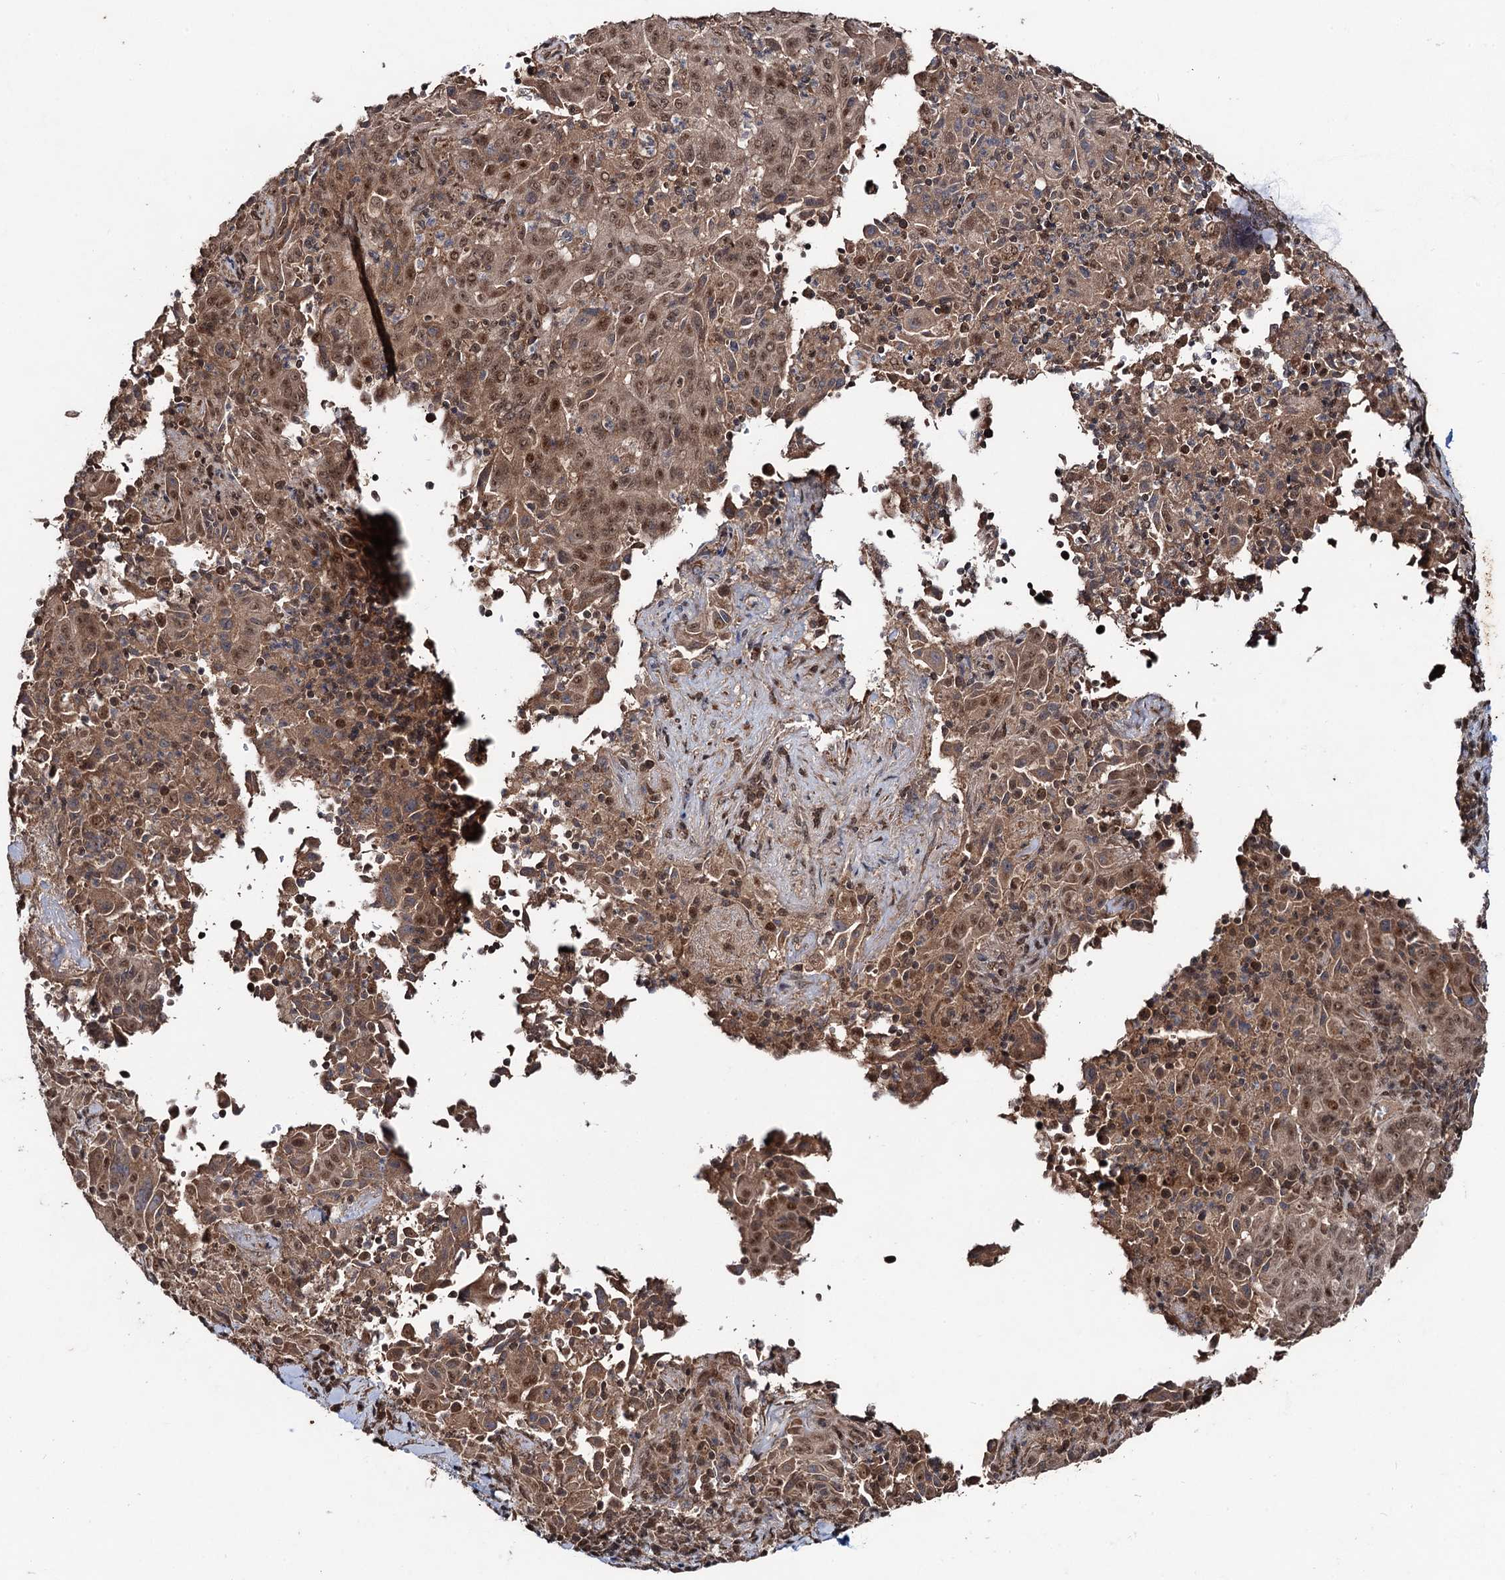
{"staining": {"intensity": "moderate", "quantity": ">75%", "location": "cytoplasmic/membranous,nuclear"}, "tissue": "pancreatic cancer", "cell_type": "Tumor cells", "image_type": "cancer", "snomed": [{"axis": "morphology", "description": "Adenocarcinoma, NOS"}, {"axis": "topography", "description": "Pancreas"}], "caption": "Brown immunohistochemical staining in human pancreatic cancer displays moderate cytoplasmic/membranous and nuclear staining in approximately >75% of tumor cells.", "gene": "REP15", "patient": {"sex": "male", "age": 63}}